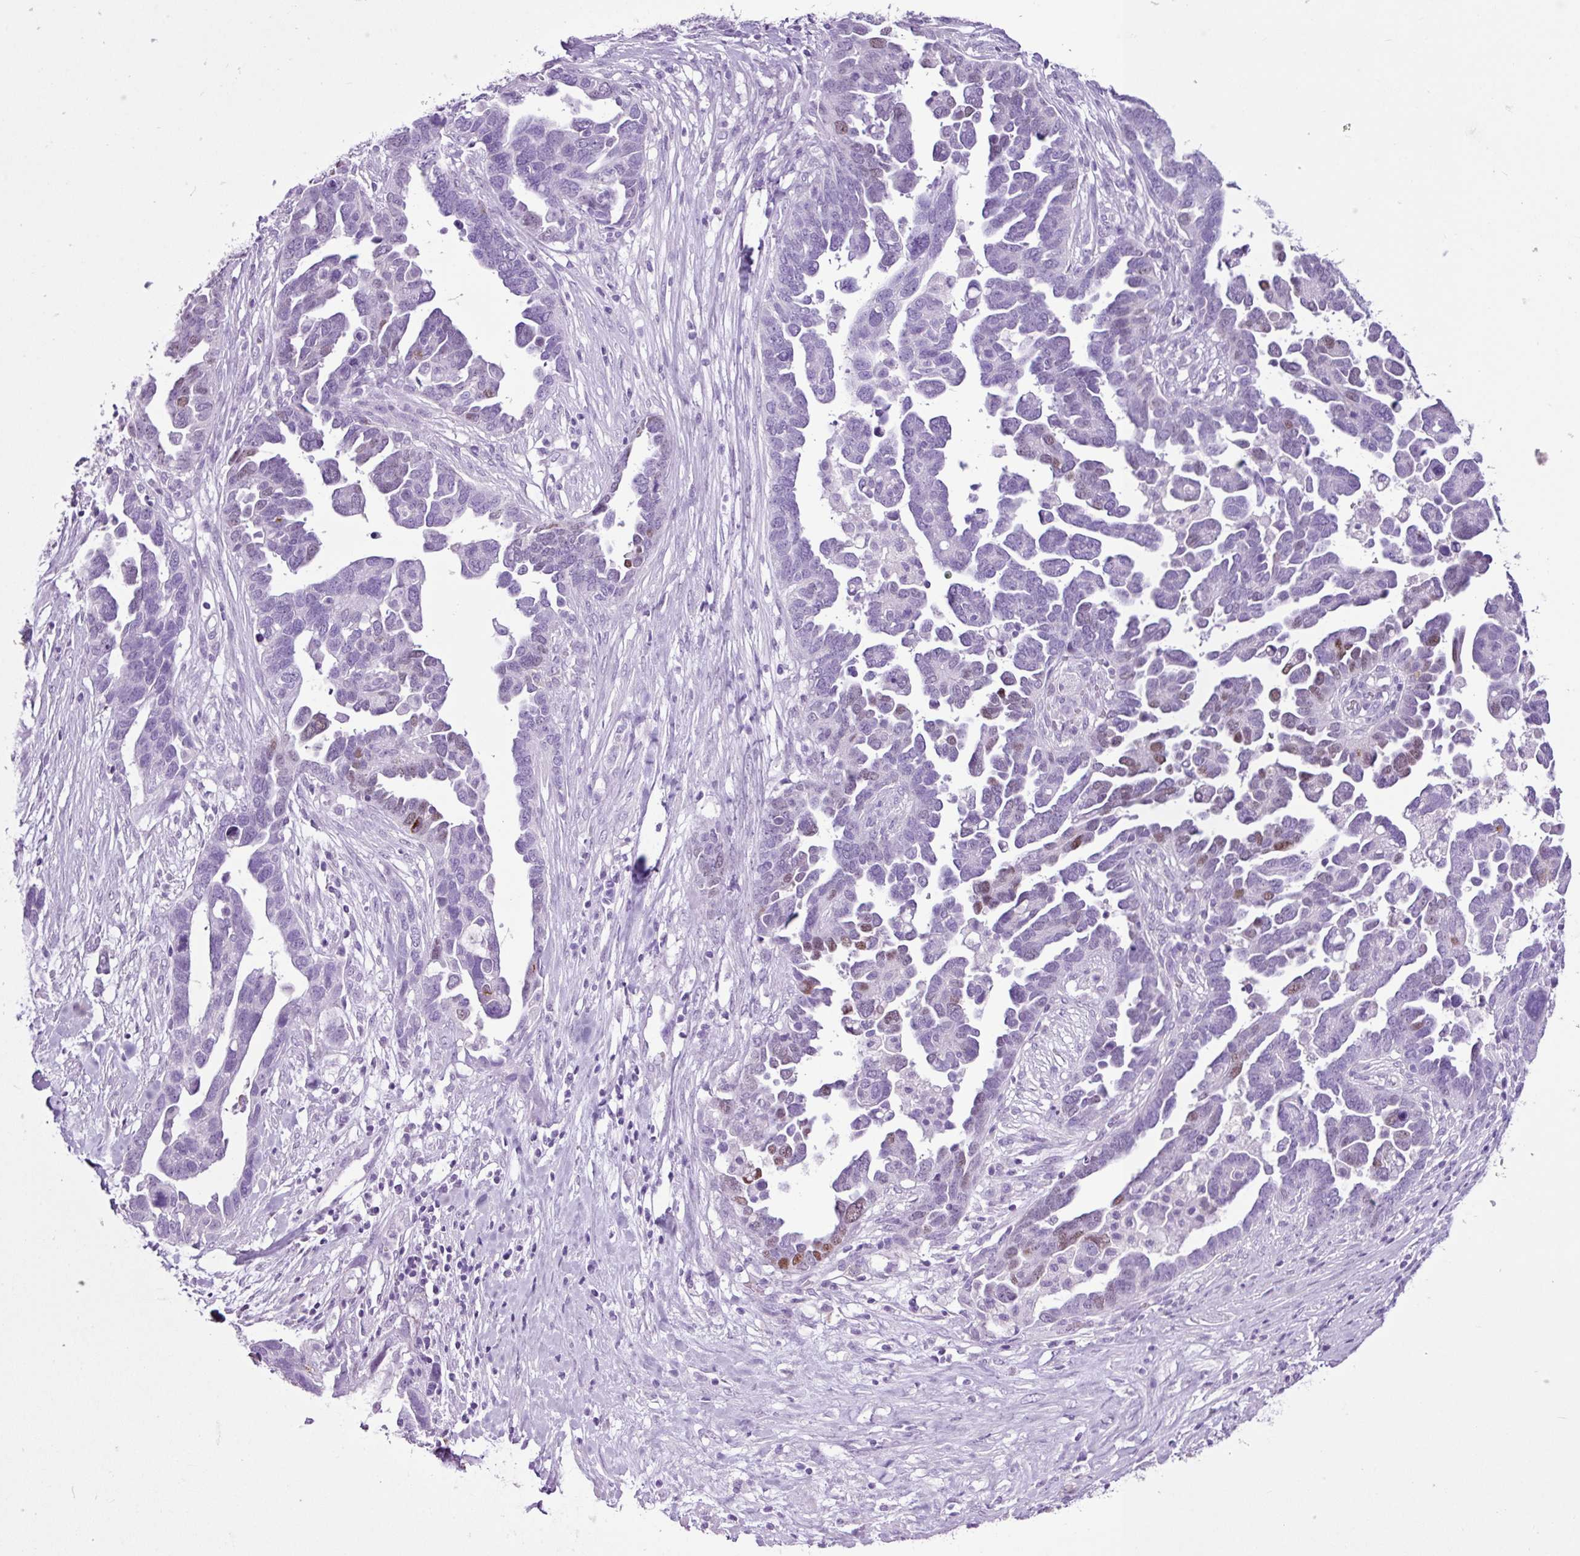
{"staining": {"intensity": "moderate", "quantity": "<25%", "location": "nuclear"}, "tissue": "ovarian cancer", "cell_type": "Tumor cells", "image_type": "cancer", "snomed": [{"axis": "morphology", "description": "Cystadenocarcinoma, serous, NOS"}, {"axis": "topography", "description": "Ovary"}], "caption": "High-magnification brightfield microscopy of ovarian serous cystadenocarcinoma stained with DAB (3,3'-diaminobenzidine) (brown) and counterstained with hematoxylin (blue). tumor cells exhibit moderate nuclear expression is identified in about<25% of cells.", "gene": "PGR", "patient": {"sex": "female", "age": 54}}